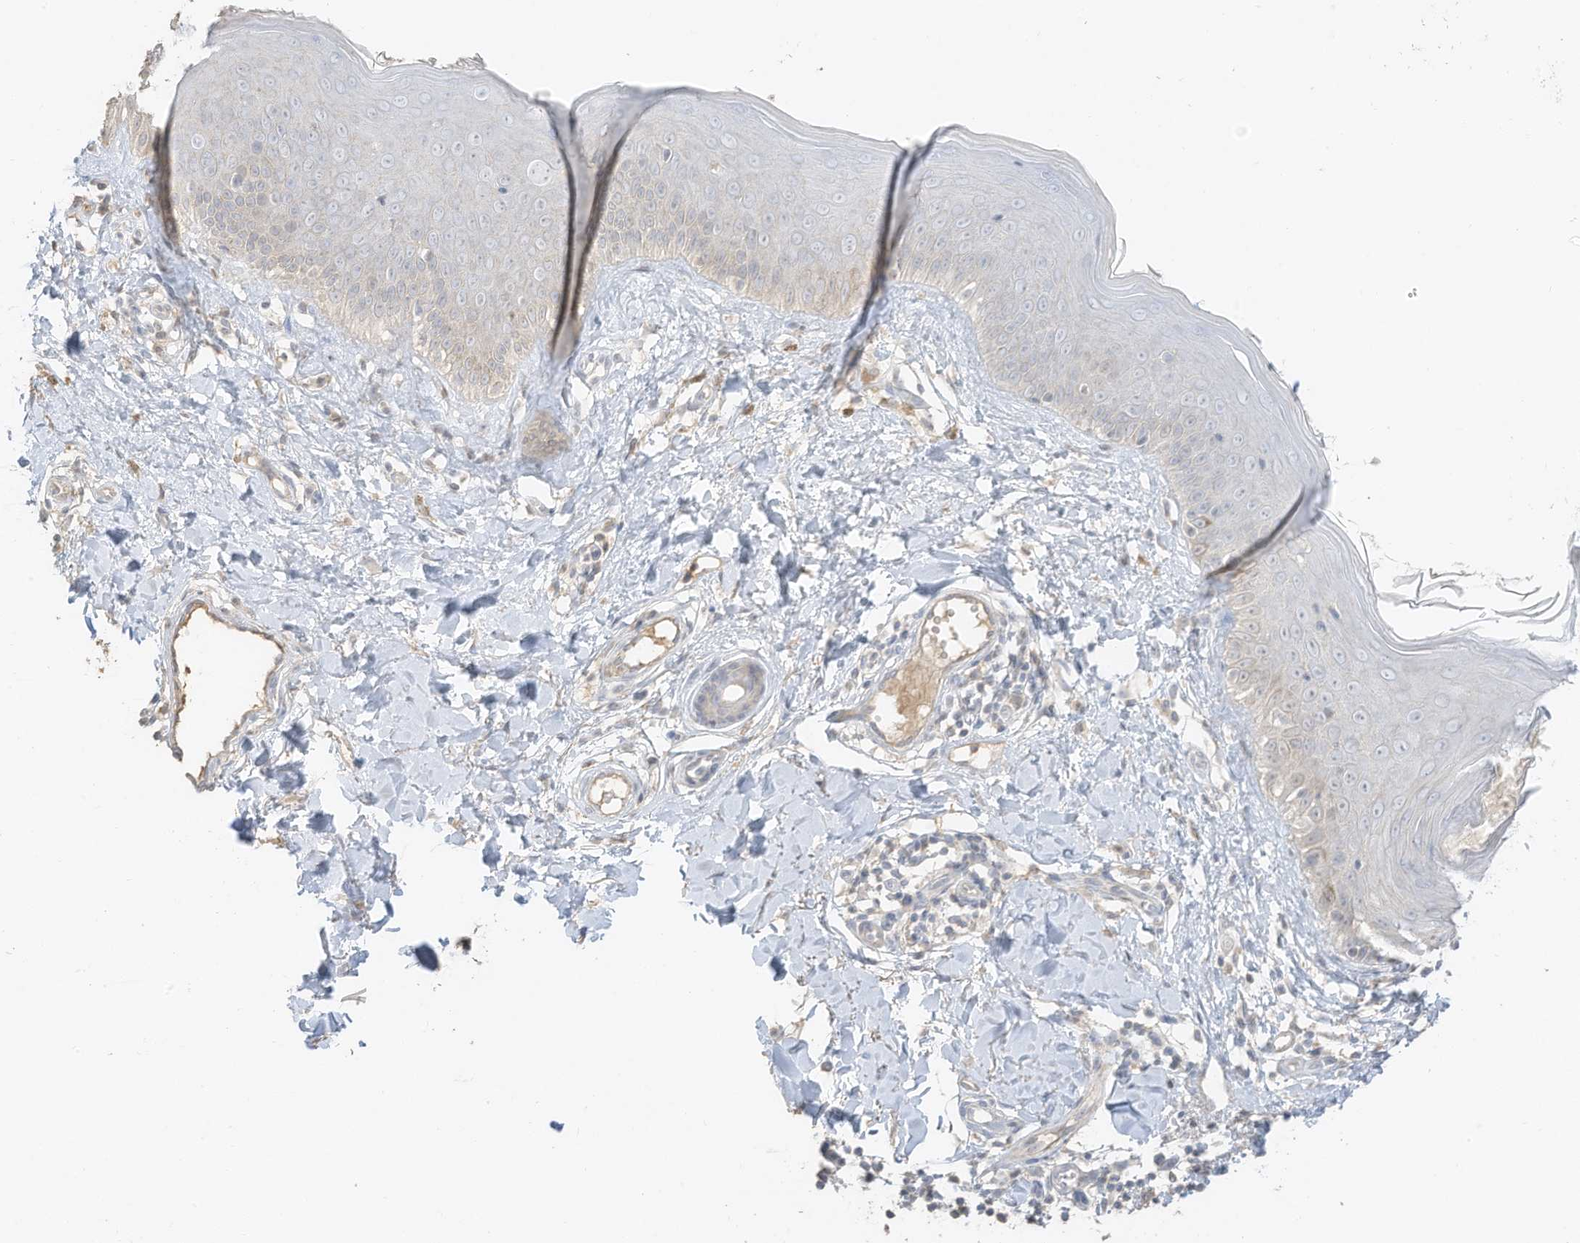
{"staining": {"intensity": "negative", "quantity": "none", "location": "none"}, "tissue": "skin", "cell_type": "Fibroblasts", "image_type": "normal", "snomed": [{"axis": "morphology", "description": "Normal tissue, NOS"}, {"axis": "topography", "description": "Skin"}], "caption": "Photomicrograph shows no significant protein staining in fibroblasts of normal skin.", "gene": "ZBTB41", "patient": {"sex": "male", "age": 52}}